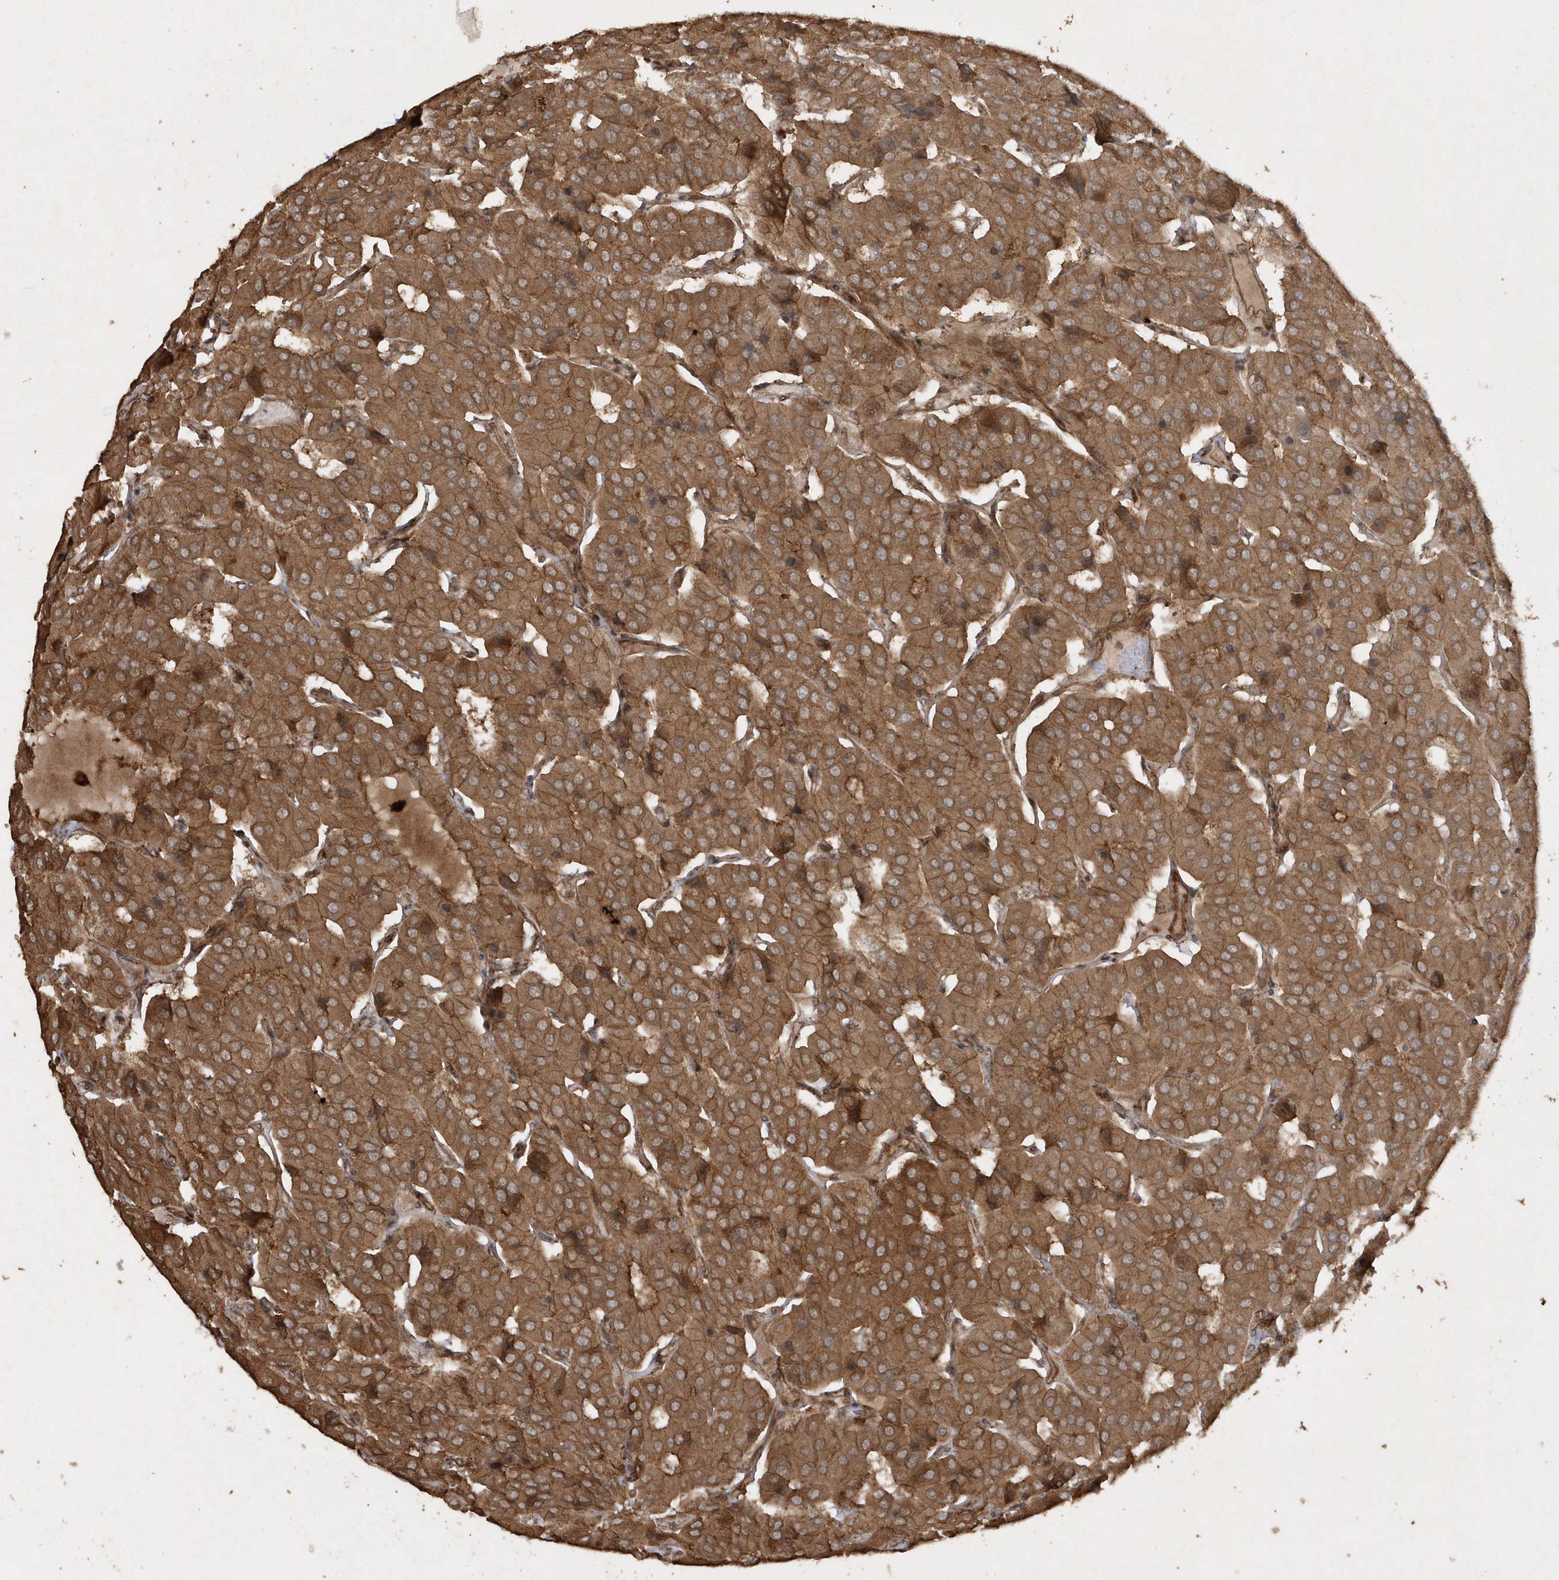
{"staining": {"intensity": "moderate", "quantity": ">75%", "location": "cytoplasmic/membranous"}, "tissue": "parathyroid gland", "cell_type": "Glandular cells", "image_type": "normal", "snomed": [{"axis": "morphology", "description": "Normal tissue, NOS"}, {"axis": "morphology", "description": "Adenoma, NOS"}, {"axis": "topography", "description": "Parathyroid gland"}], "caption": "DAB immunohistochemical staining of benign human parathyroid gland shows moderate cytoplasmic/membranous protein staining in approximately >75% of glandular cells. (brown staining indicates protein expression, while blue staining denotes nuclei).", "gene": "AVPI1", "patient": {"sex": "female", "age": 86}}